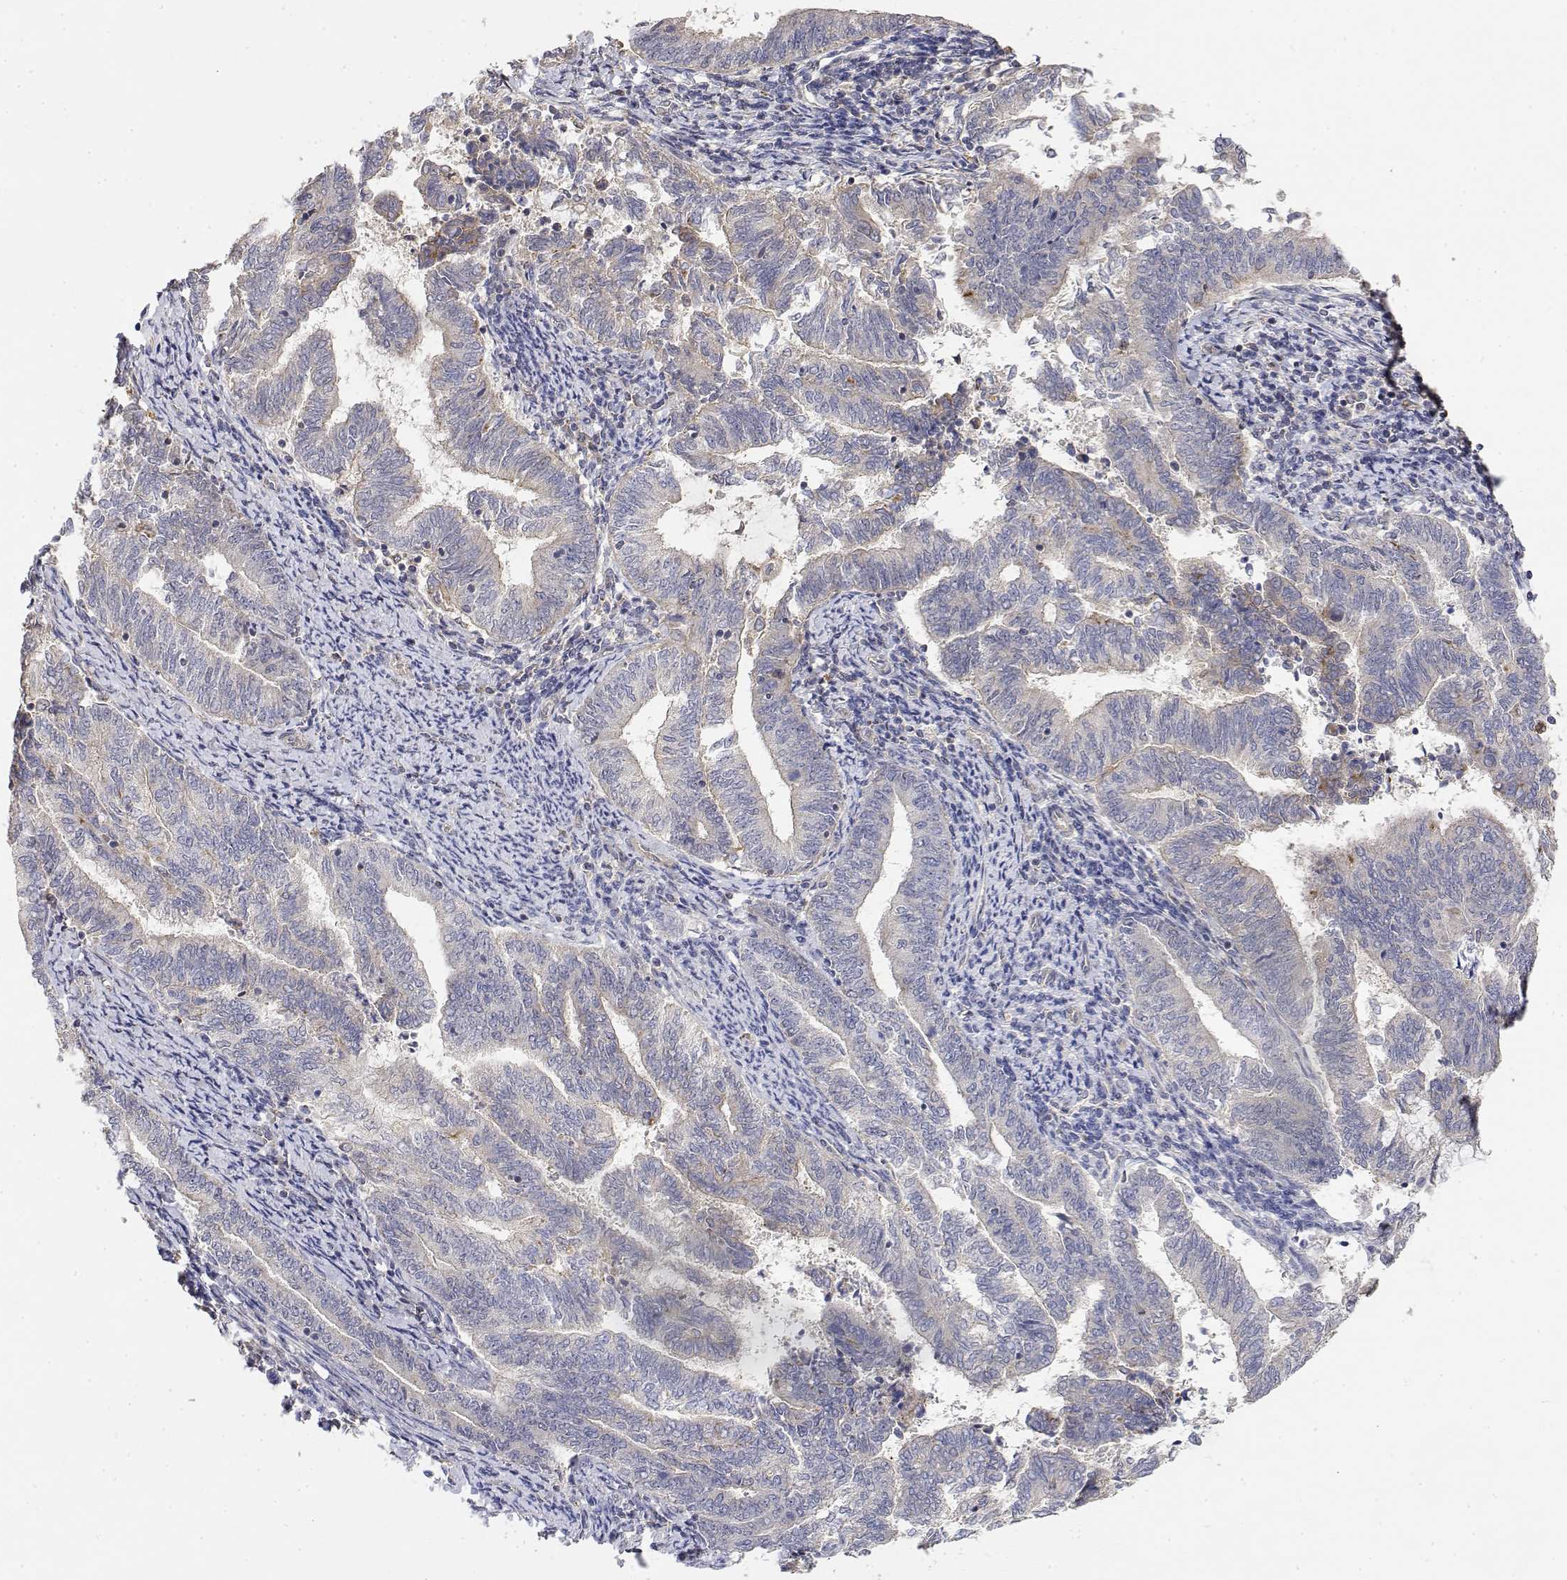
{"staining": {"intensity": "negative", "quantity": "none", "location": "none"}, "tissue": "endometrial cancer", "cell_type": "Tumor cells", "image_type": "cancer", "snomed": [{"axis": "morphology", "description": "Adenocarcinoma, NOS"}, {"axis": "topography", "description": "Endometrium"}], "caption": "A micrograph of endometrial adenocarcinoma stained for a protein exhibits no brown staining in tumor cells.", "gene": "LONRF3", "patient": {"sex": "female", "age": 65}}